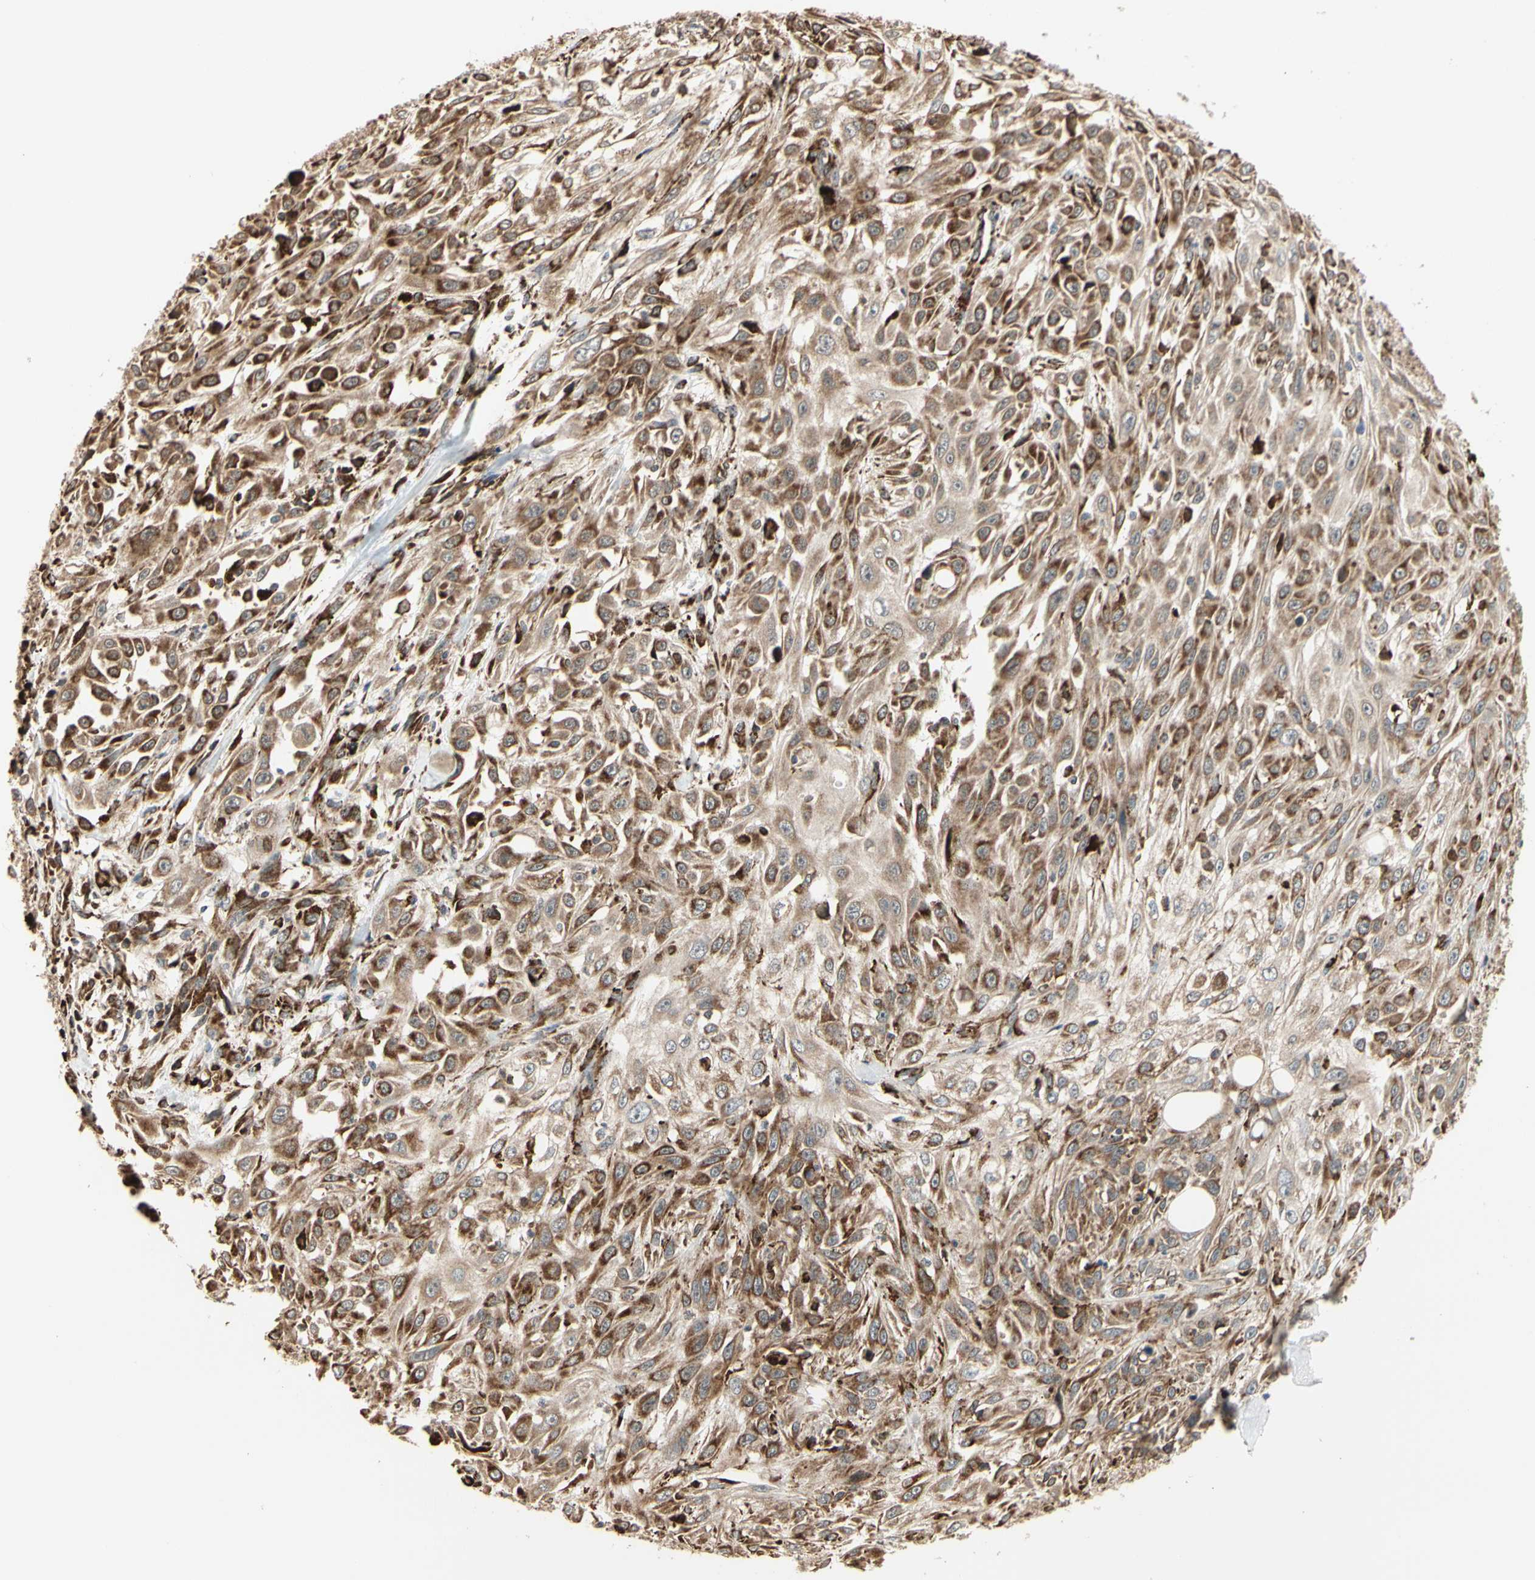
{"staining": {"intensity": "strong", "quantity": ">75%", "location": "cytoplasmic/membranous"}, "tissue": "skin cancer", "cell_type": "Tumor cells", "image_type": "cancer", "snomed": [{"axis": "morphology", "description": "Squamous cell carcinoma, NOS"}, {"axis": "topography", "description": "Skin"}], "caption": "A brown stain highlights strong cytoplasmic/membranous staining of a protein in skin cancer tumor cells.", "gene": "HSP90B1", "patient": {"sex": "male", "age": 75}}